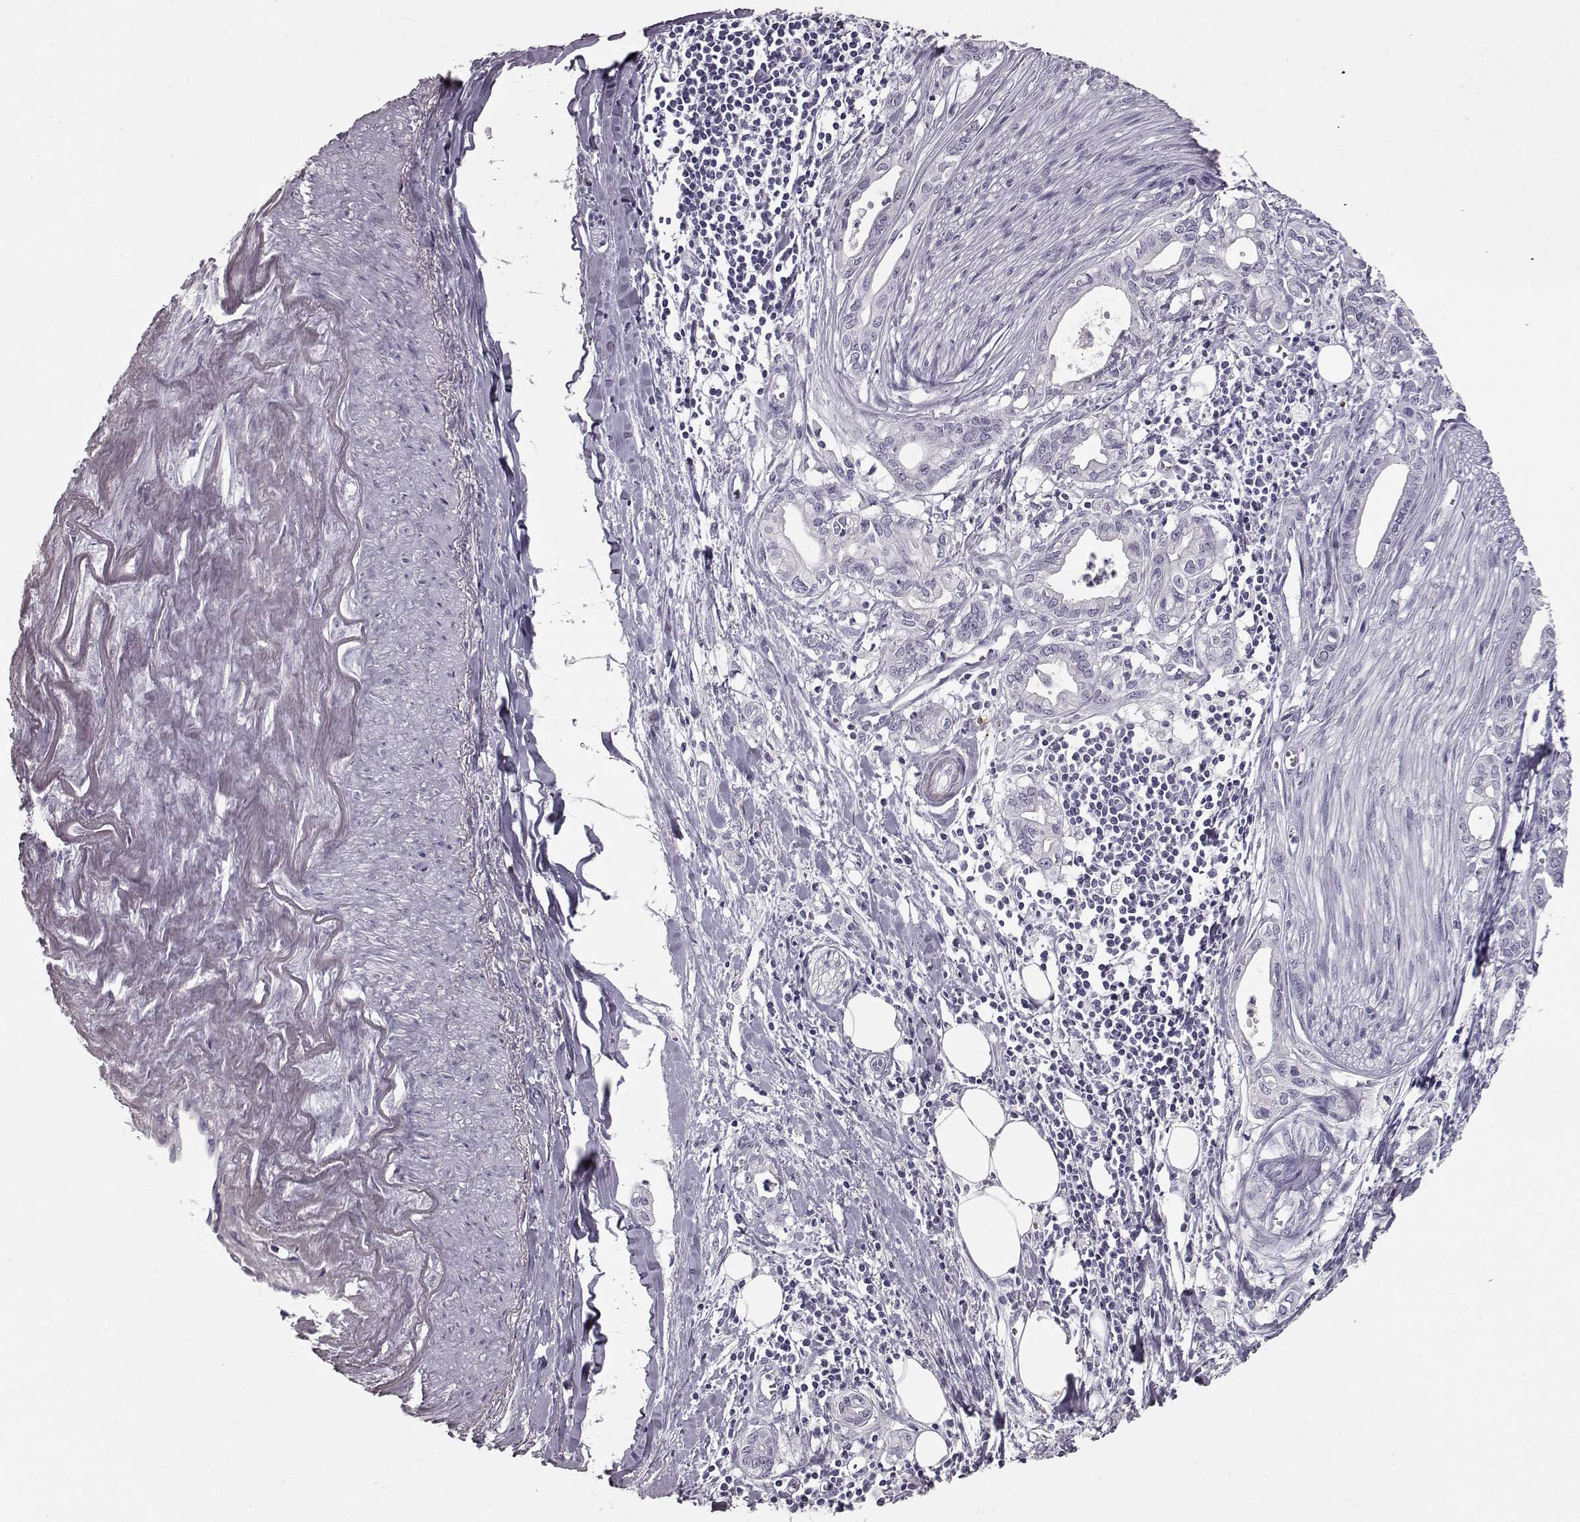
{"staining": {"intensity": "negative", "quantity": "none", "location": "none"}, "tissue": "pancreatic cancer", "cell_type": "Tumor cells", "image_type": "cancer", "snomed": [{"axis": "morphology", "description": "Adenocarcinoma, NOS"}, {"axis": "topography", "description": "Pancreas"}], "caption": "Human adenocarcinoma (pancreatic) stained for a protein using immunohistochemistry (IHC) demonstrates no positivity in tumor cells.", "gene": "CCL19", "patient": {"sex": "male", "age": 71}}